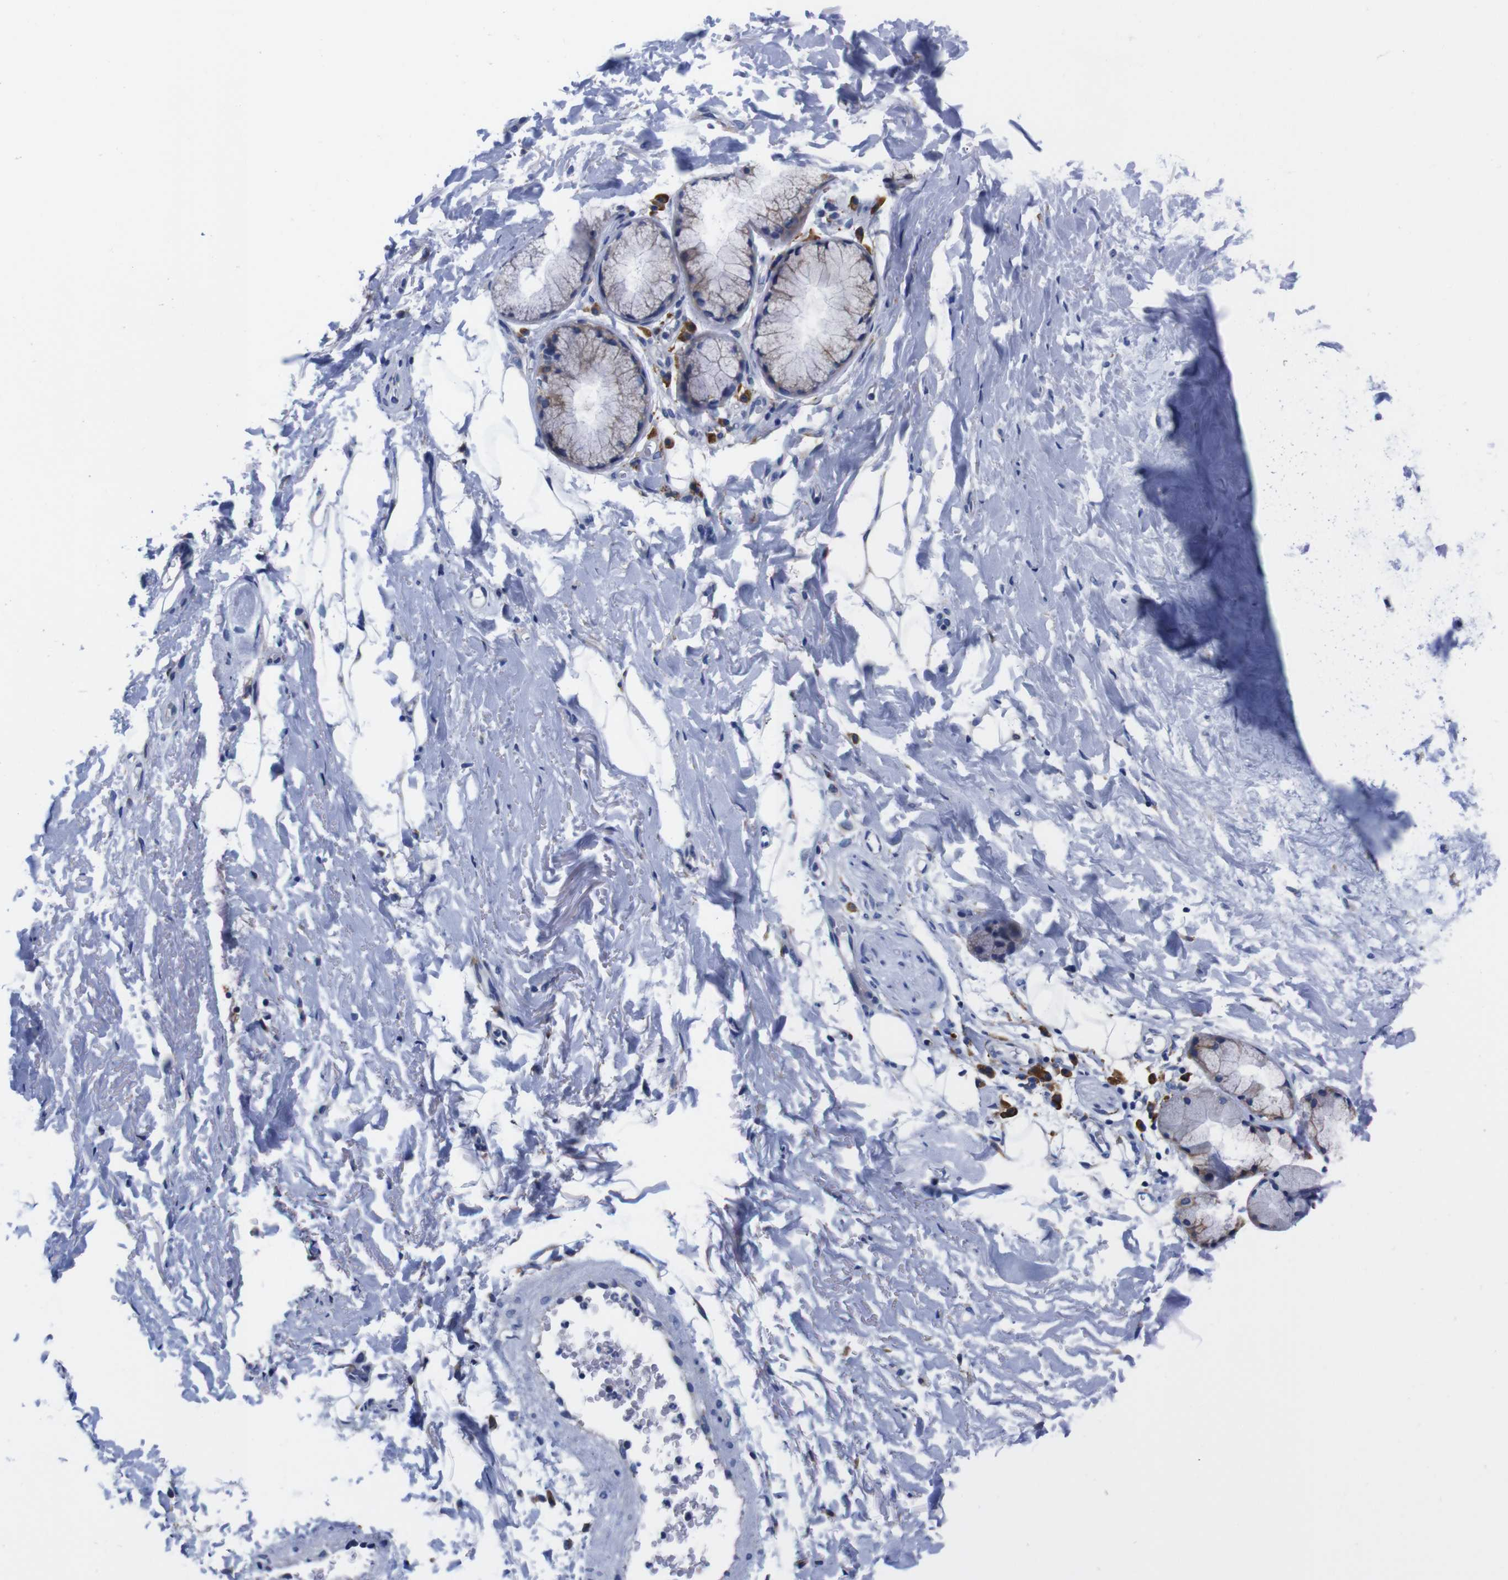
{"staining": {"intensity": "negative", "quantity": "none", "location": "none"}, "tissue": "adipose tissue", "cell_type": "Adipocytes", "image_type": "normal", "snomed": [{"axis": "morphology", "description": "Normal tissue, NOS"}, {"axis": "topography", "description": "Cartilage tissue"}, {"axis": "topography", "description": "Bronchus"}], "caption": "The photomicrograph exhibits no staining of adipocytes in unremarkable adipose tissue.", "gene": "NEBL", "patient": {"sex": "female", "age": 73}}